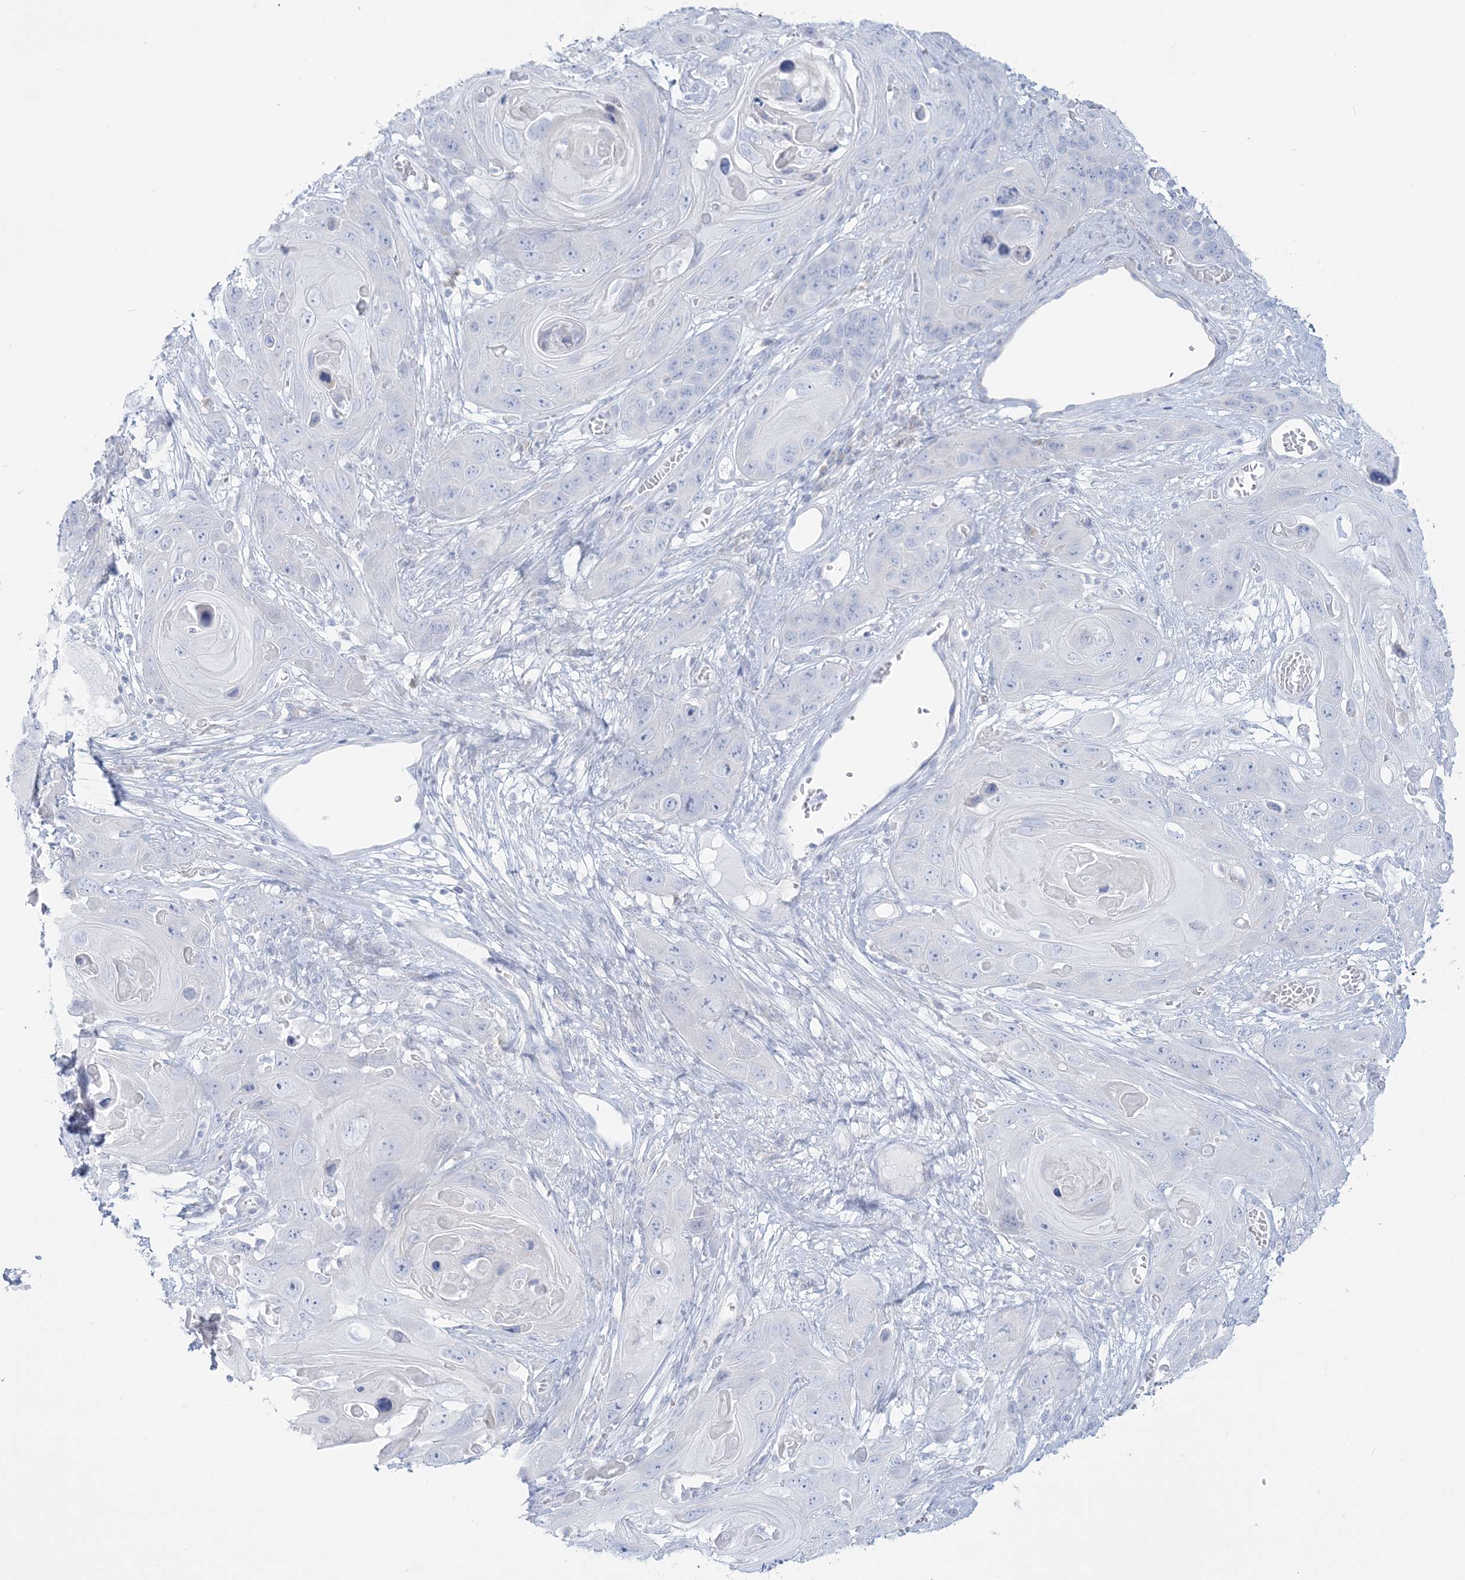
{"staining": {"intensity": "negative", "quantity": "none", "location": "none"}, "tissue": "skin cancer", "cell_type": "Tumor cells", "image_type": "cancer", "snomed": [{"axis": "morphology", "description": "Squamous cell carcinoma, NOS"}, {"axis": "topography", "description": "Skin"}], "caption": "DAB (3,3'-diaminobenzidine) immunohistochemical staining of squamous cell carcinoma (skin) exhibits no significant positivity in tumor cells.", "gene": "ADGB", "patient": {"sex": "male", "age": 55}}